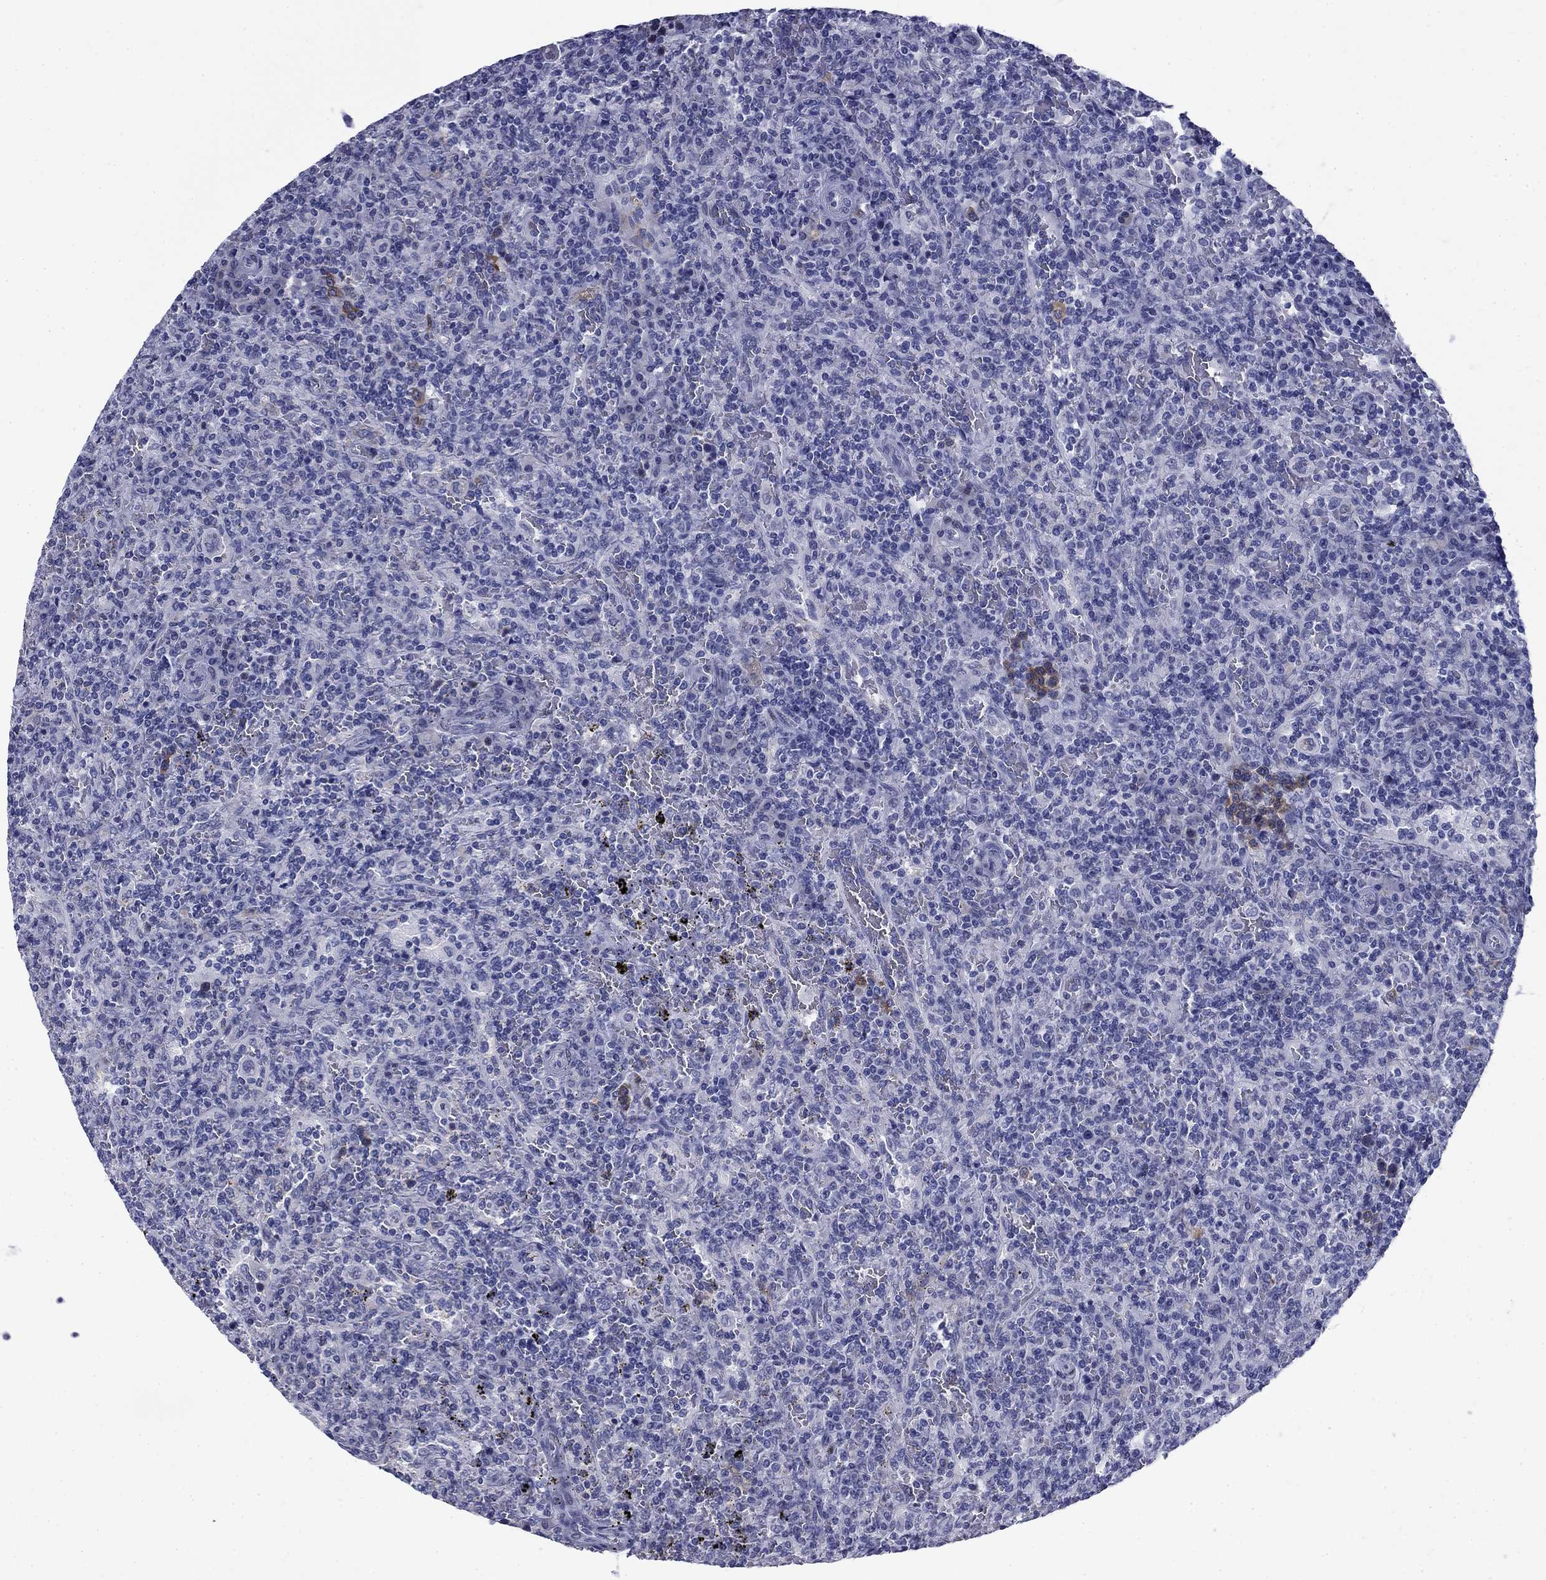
{"staining": {"intensity": "negative", "quantity": "none", "location": "none"}, "tissue": "lymphoma", "cell_type": "Tumor cells", "image_type": "cancer", "snomed": [{"axis": "morphology", "description": "Malignant lymphoma, non-Hodgkin's type, Low grade"}, {"axis": "topography", "description": "Spleen"}], "caption": "Lymphoma was stained to show a protein in brown. There is no significant staining in tumor cells.", "gene": "BCL2L14", "patient": {"sex": "male", "age": 62}}